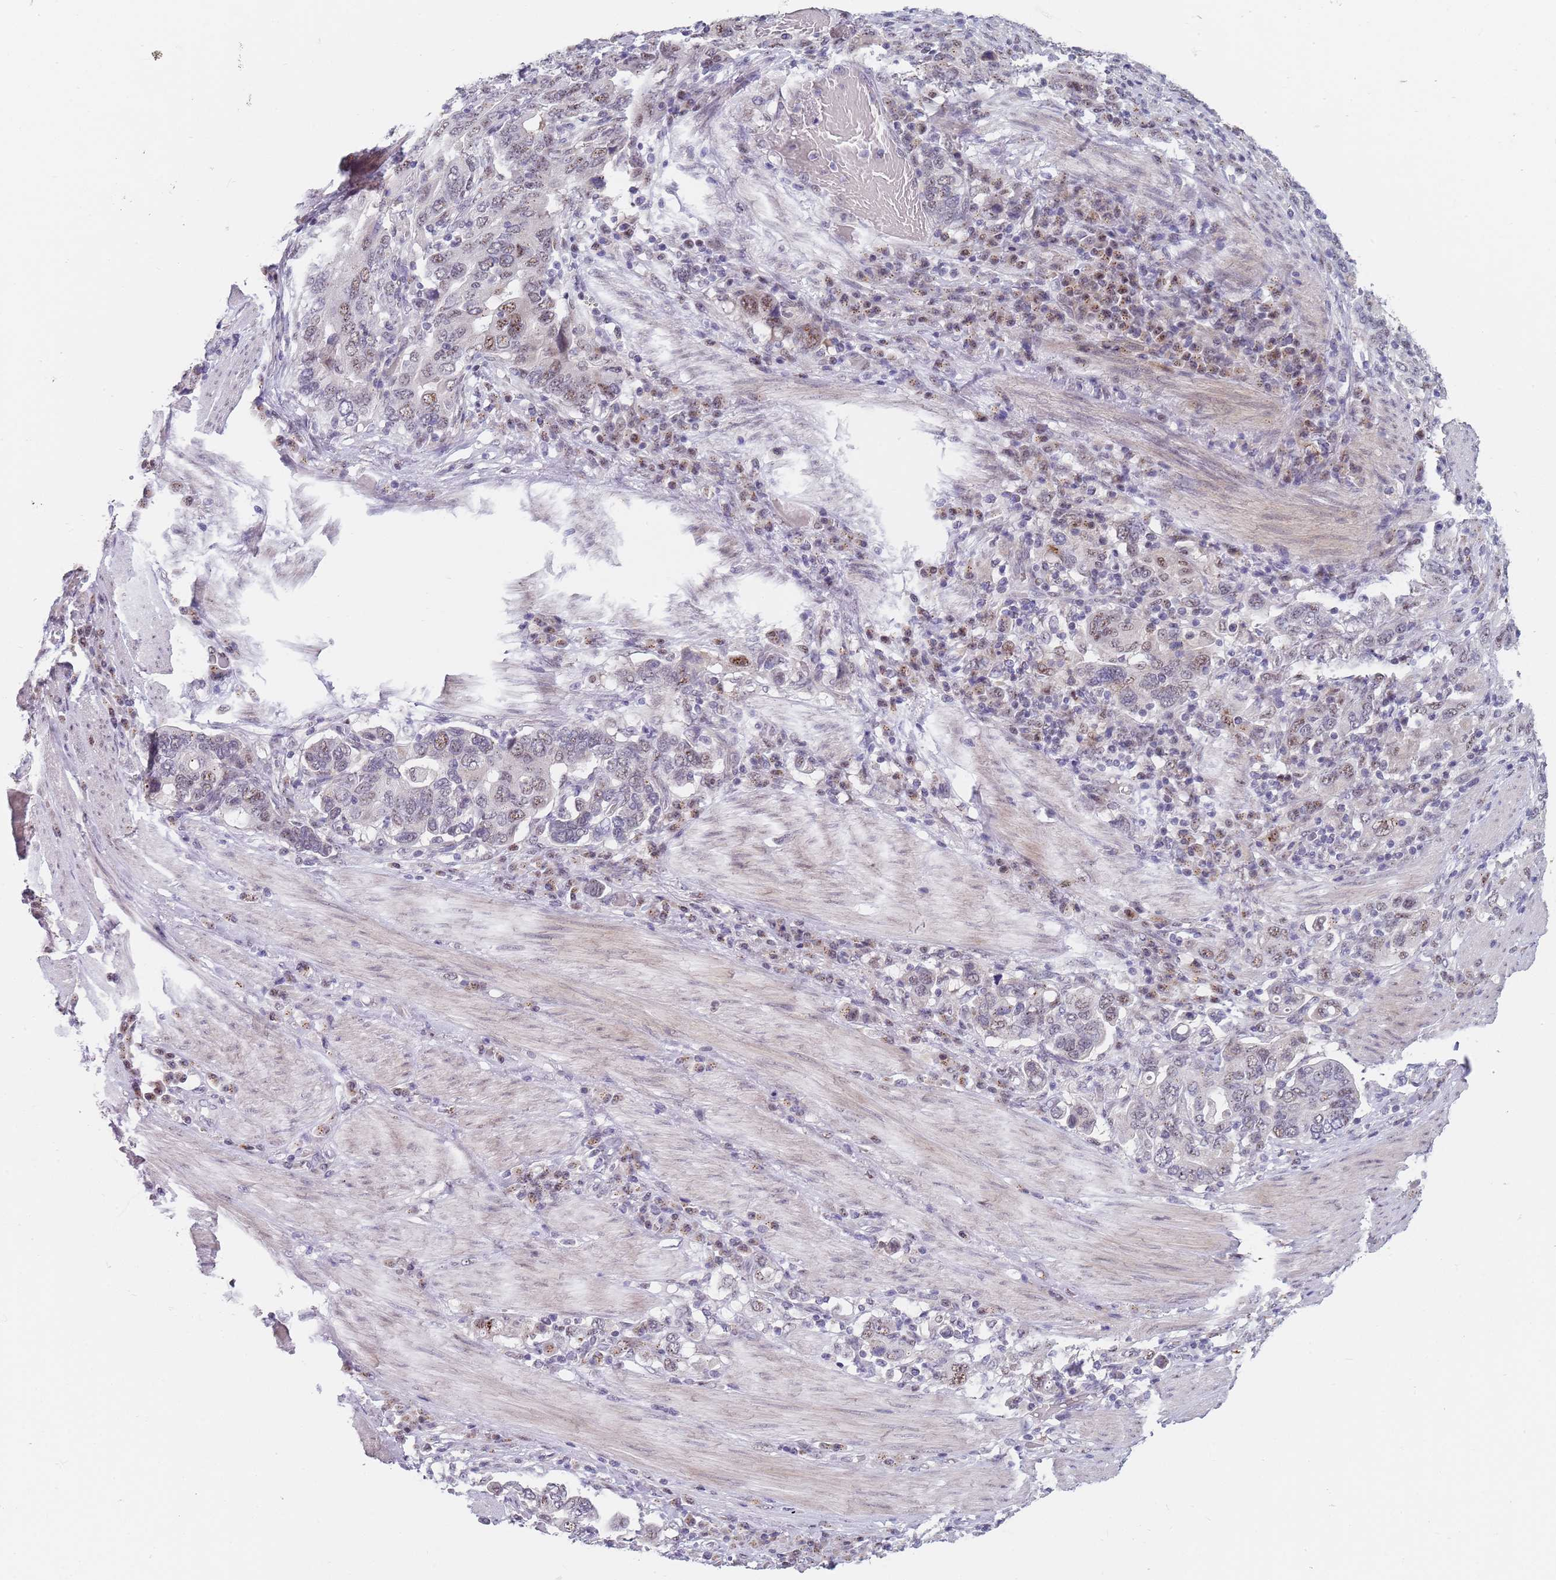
{"staining": {"intensity": "weak", "quantity": "25%-75%", "location": "nuclear"}, "tissue": "stomach cancer", "cell_type": "Tumor cells", "image_type": "cancer", "snomed": [{"axis": "morphology", "description": "Adenocarcinoma, NOS"}, {"axis": "topography", "description": "Stomach, upper"}, {"axis": "topography", "description": "Stomach"}], "caption": "This micrograph displays IHC staining of stomach adenocarcinoma, with low weak nuclear staining in about 25%-75% of tumor cells.", "gene": "PLCL2", "patient": {"sex": "male", "age": 62}}